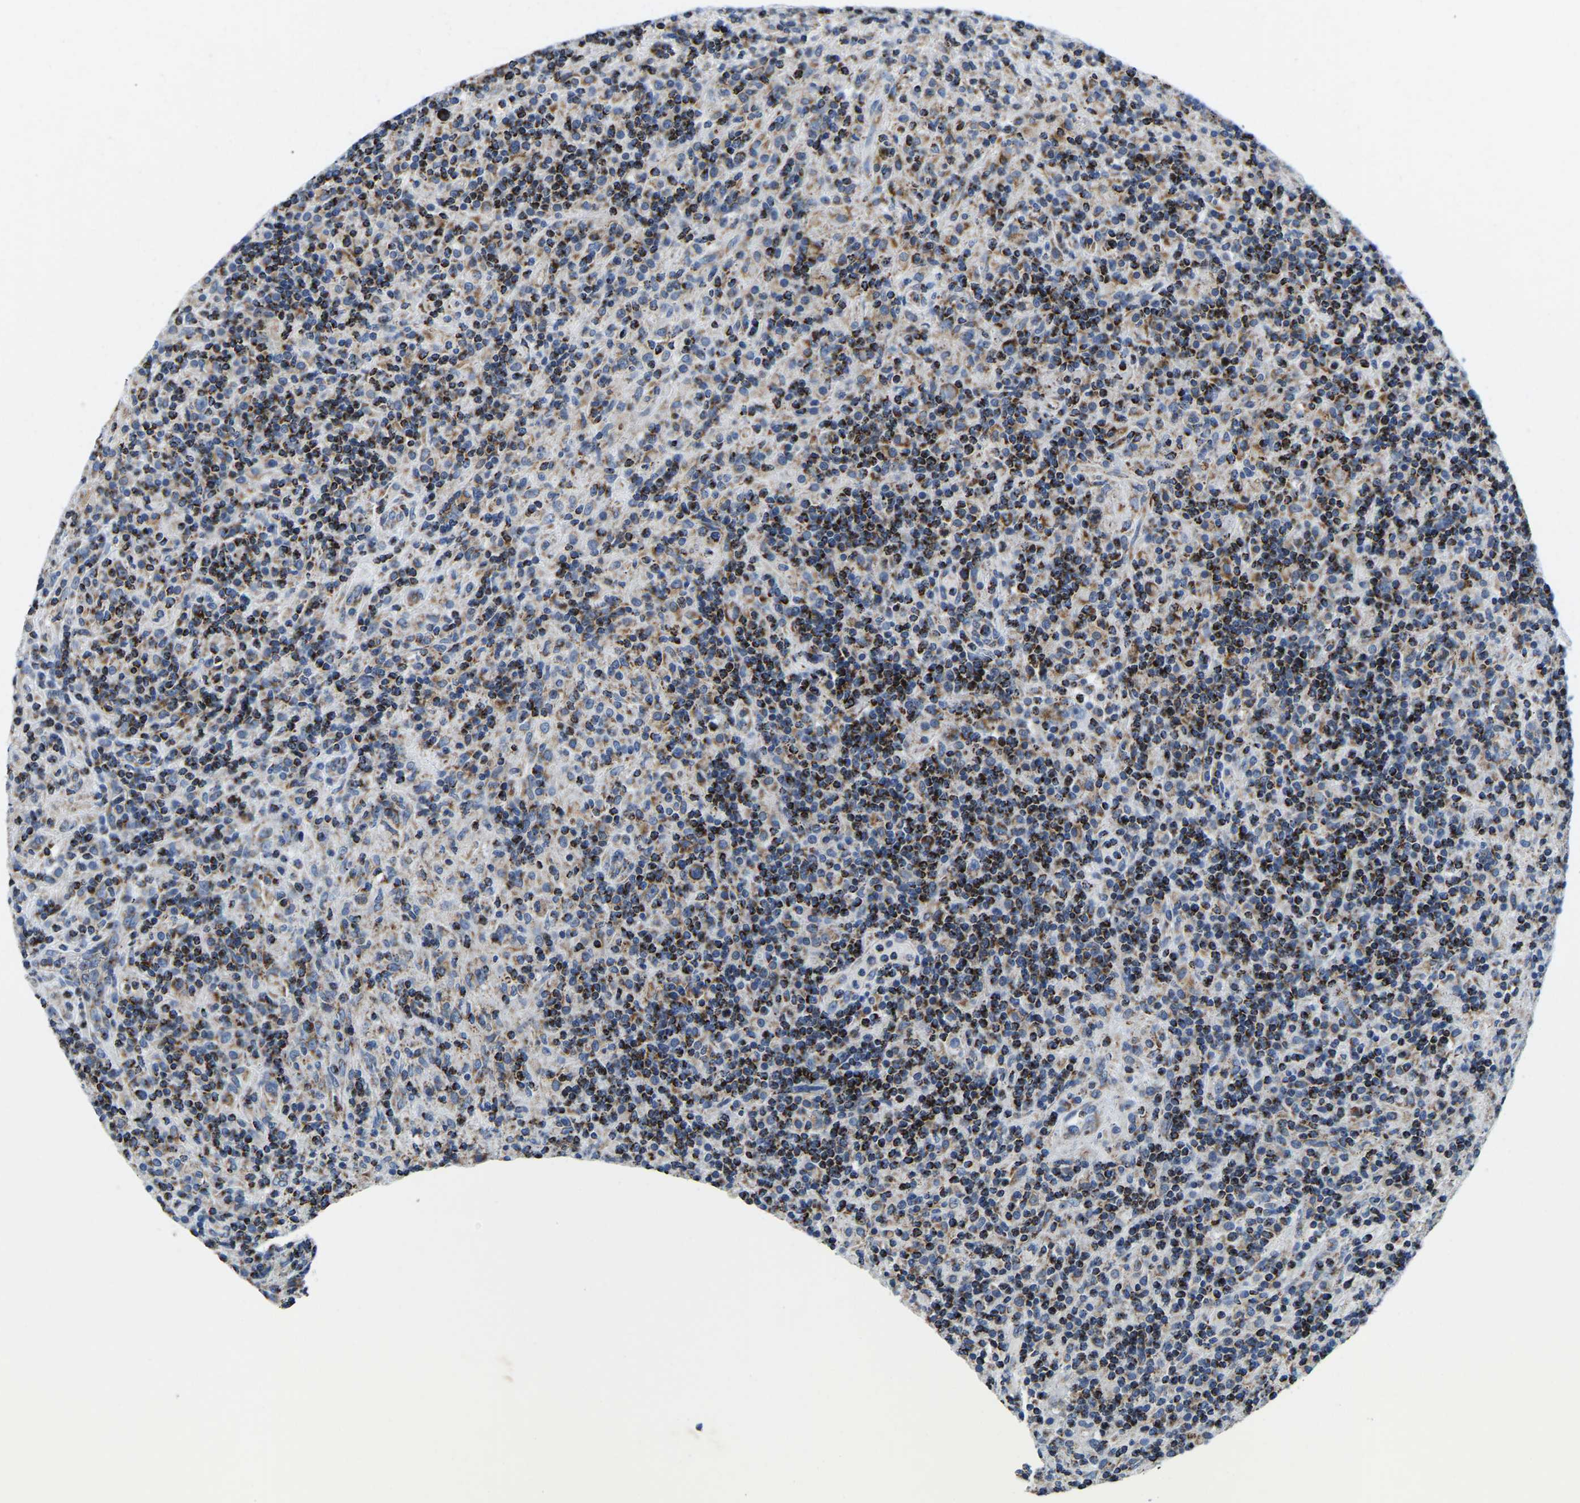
{"staining": {"intensity": "strong", "quantity": "25%-75%", "location": "cytoplasmic/membranous"}, "tissue": "lymphoma", "cell_type": "Tumor cells", "image_type": "cancer", "snomed": [{"axis": "morphology", "description": "Hodgkin's disease, NOS"}, {"axis": "topography", "description": "Lymph node"}], "caption": "An immunohistochemistry (IHC) micrograph of neoplastic tissue is shown. Protein staining in brown highlights strong cytoplasmic/membranous positivity in Hodgkin's disease within tumor cells. (DAB (3,3'-diaminobenzidine) IHC, brown staining for protein, blue staining for nuclei).", "gene": "SFXN1", "patient": {"sex": "male", "age": 70}}